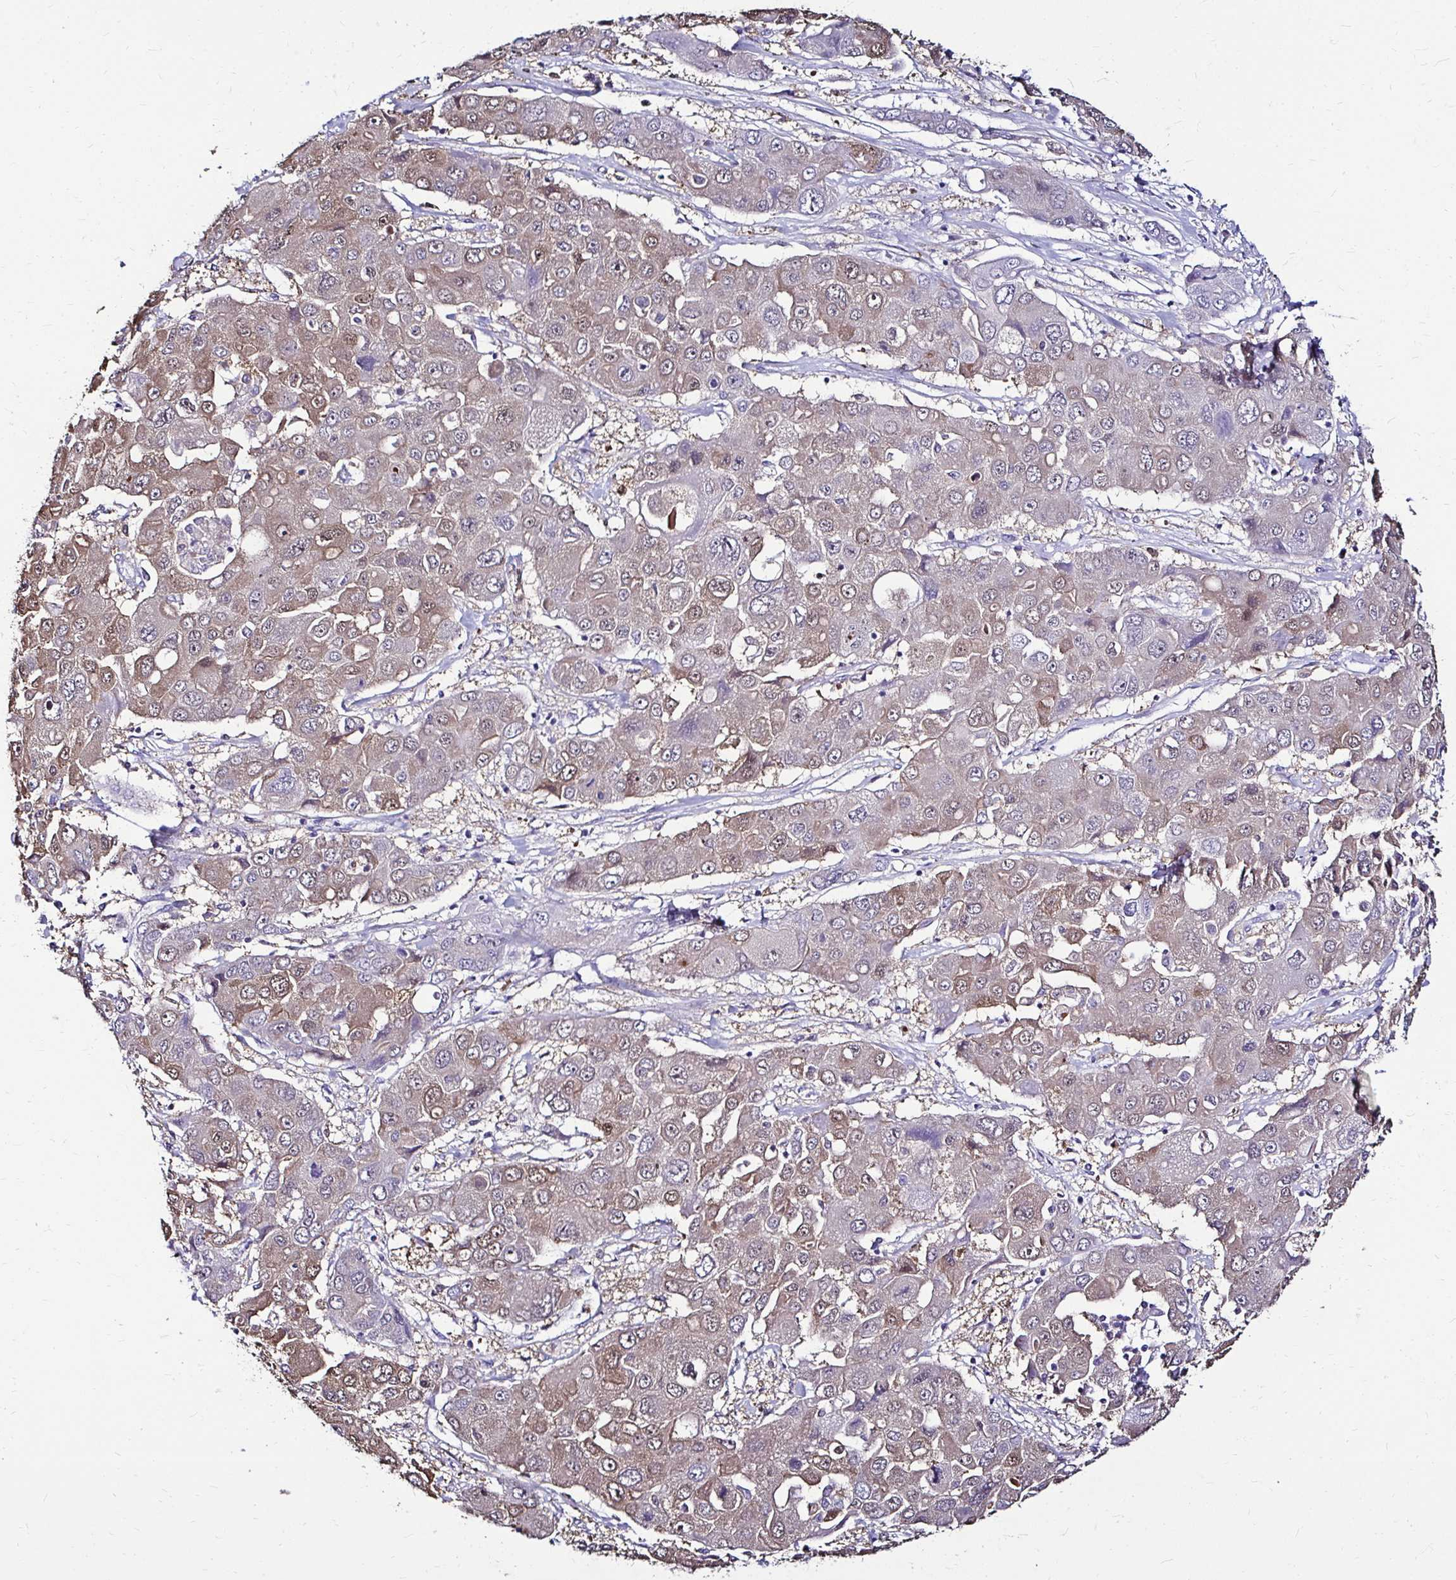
{"staining": {"intensity": "weak", "quantity": "25%-75%", "location": "cytoplasmic/membranous,nuclear"}, "tissue": "liver cancer", "cell_type": "Tumor cells", "image_type": "cancer", "snomed": [{"axis": "morphology", "description": "Cholangiocarcinoma"}, {"axis": "topography", "description": "Liver"}], "caption": "Liver cancer (cholangiocarcinoma) stained with DAB (3,3'-diaminobenzidine) immunohistochemistry (IHC) reveals low levels of weak cytoplasmic/membranous and nuclear expression in about 25%-75% of tumor cells.", "gene": "IDH1", "patient": {"sex": "male", "age": 67}}